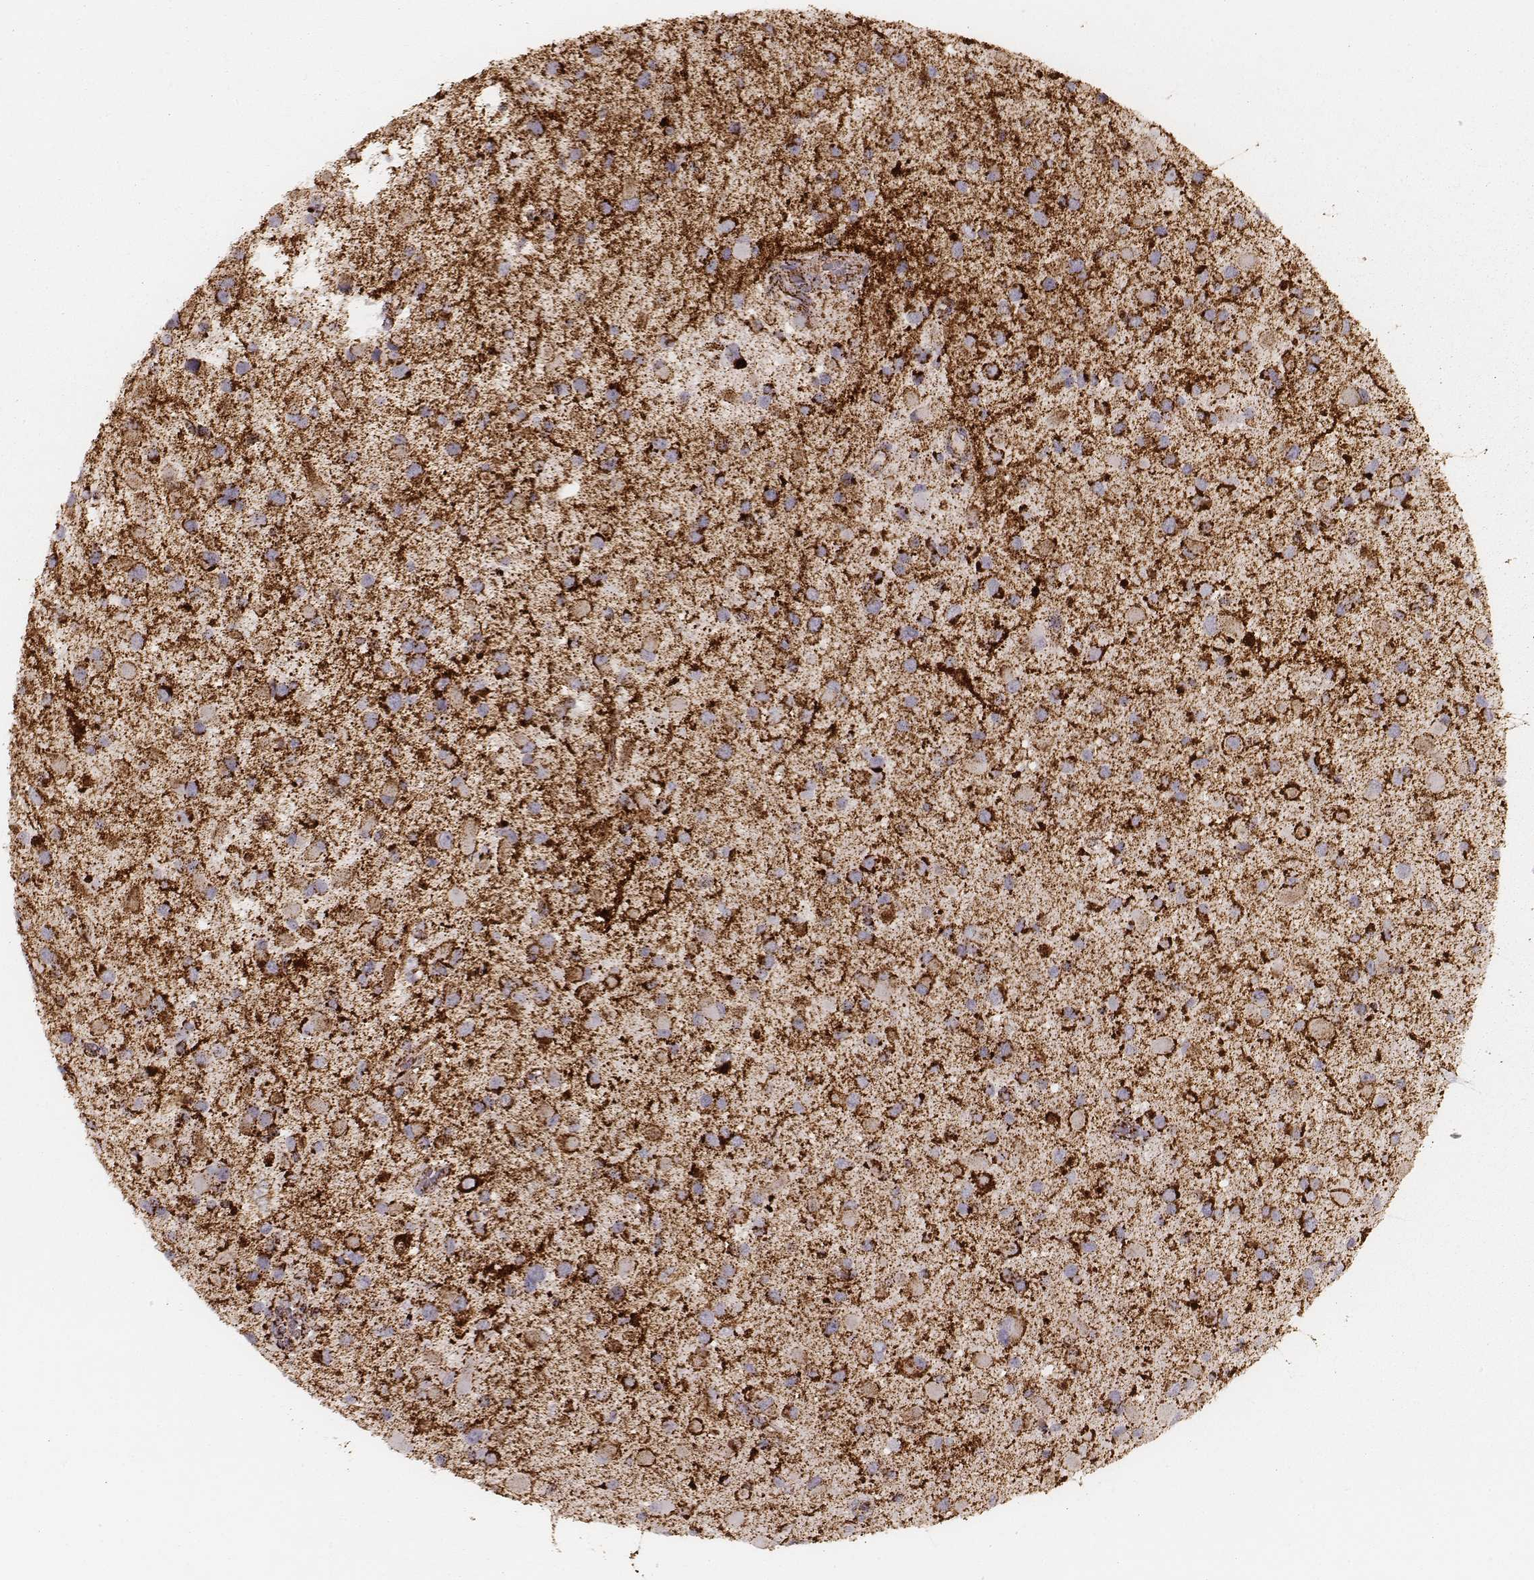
{"staining": {"intensity": "strong", "quantity": ">75%", "location": "cytoplasmic/membranous"}, "tissue": "glioma", "cell_type": "Tumor cells", "image_type": "cancer", "snomed": [{"axis": "morphology", "description": "Glioma, malignant, Low grade"}, {"axis": "topography", "description": "Brain"}], "caption": "Tumor cells show strong cytoplasmic/membranous staining in approximately >75% of cells in malignant low-grade glioma. The protein is stained brown, and the nuclei are stained in blue (DAB IHC with brightfield microscopy, high magnification).", "gene": "CS", "patient": {"sex": "female", "age": 32}}